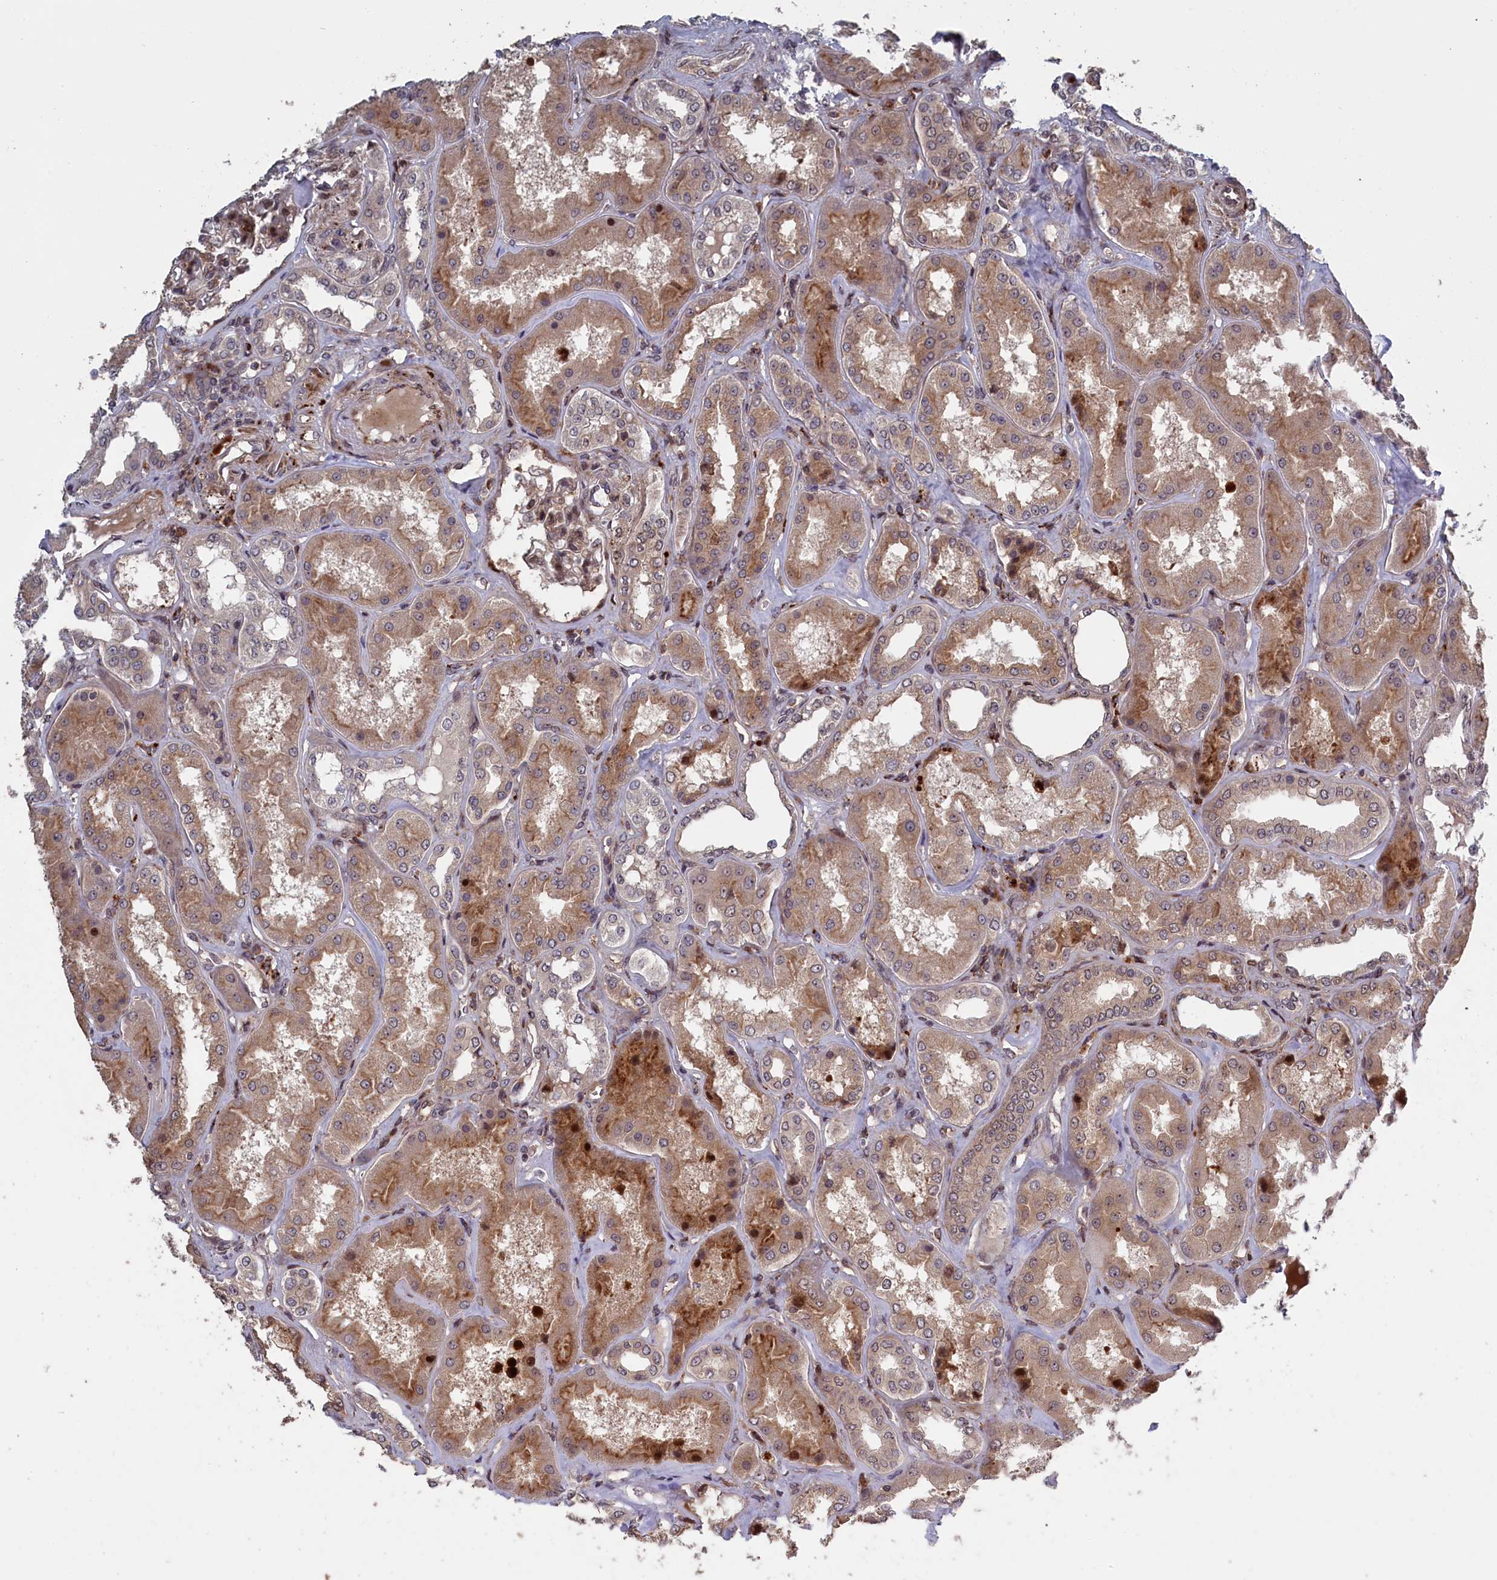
{"staining": {"intensity": "moderate", "quantity": "25%-75%", "location": "cytoplasmic/membranous,nuclear"}, "tissue": "kidney", "cell_type": "Cells in glomeruli", "image_type": "normal", "snomed": [{"axis": "morphology", "description": "Normal tissue, NOS"}, {"axis": "topography", "description": "Kidney"}], "caption": "Cells in glomeruli show moderate cytoplasmic/membranous,nuclear positivity in about 25%-75% of cells in unremarkable kidney.", "gene": "LSG1", "patient": {"sex": "female", "age": 56}}